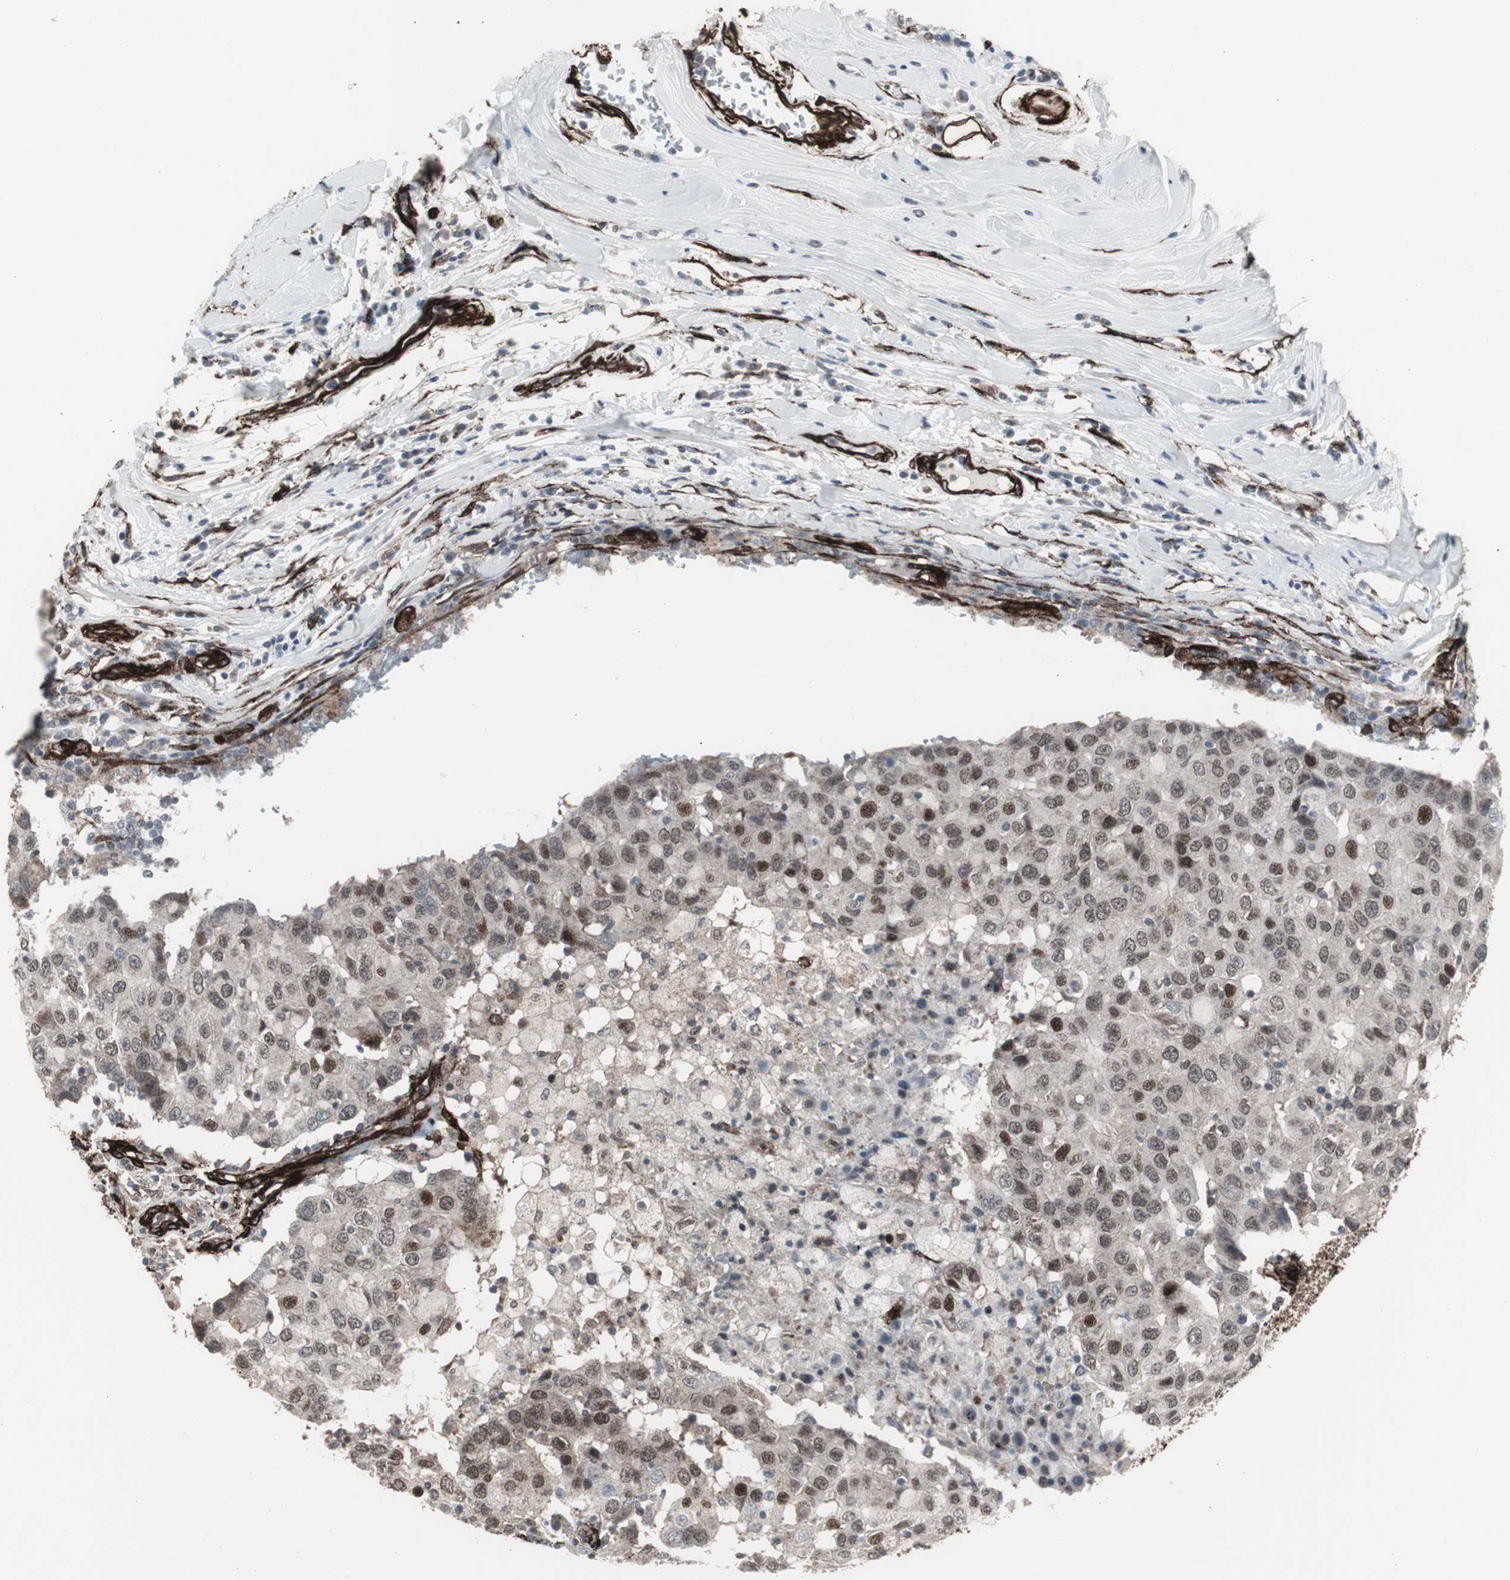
{"staining": {"intensity": "moderate", "quantity": "25%-75%", "location": "cytoplasmic/membranous,nuclear"}, "tissue": "breast cancer", "cell_type": "Tumor cells", "image_type": "cancer", "snomed": [{"axis": "morphology", "description": "Duct carcinoma"}, {"axis": "topography", "description": "Breast"}], "caption": "An image showing moderate cytoplasmic/membranous and nuclear staining in about 25%-75% of tumor cells in breast cancer (intraductal carcinoma), as visualized by brown immunohistochemical staining.", "gene": "PDGFA", "patient": {"sex": "female", "age": 27}}